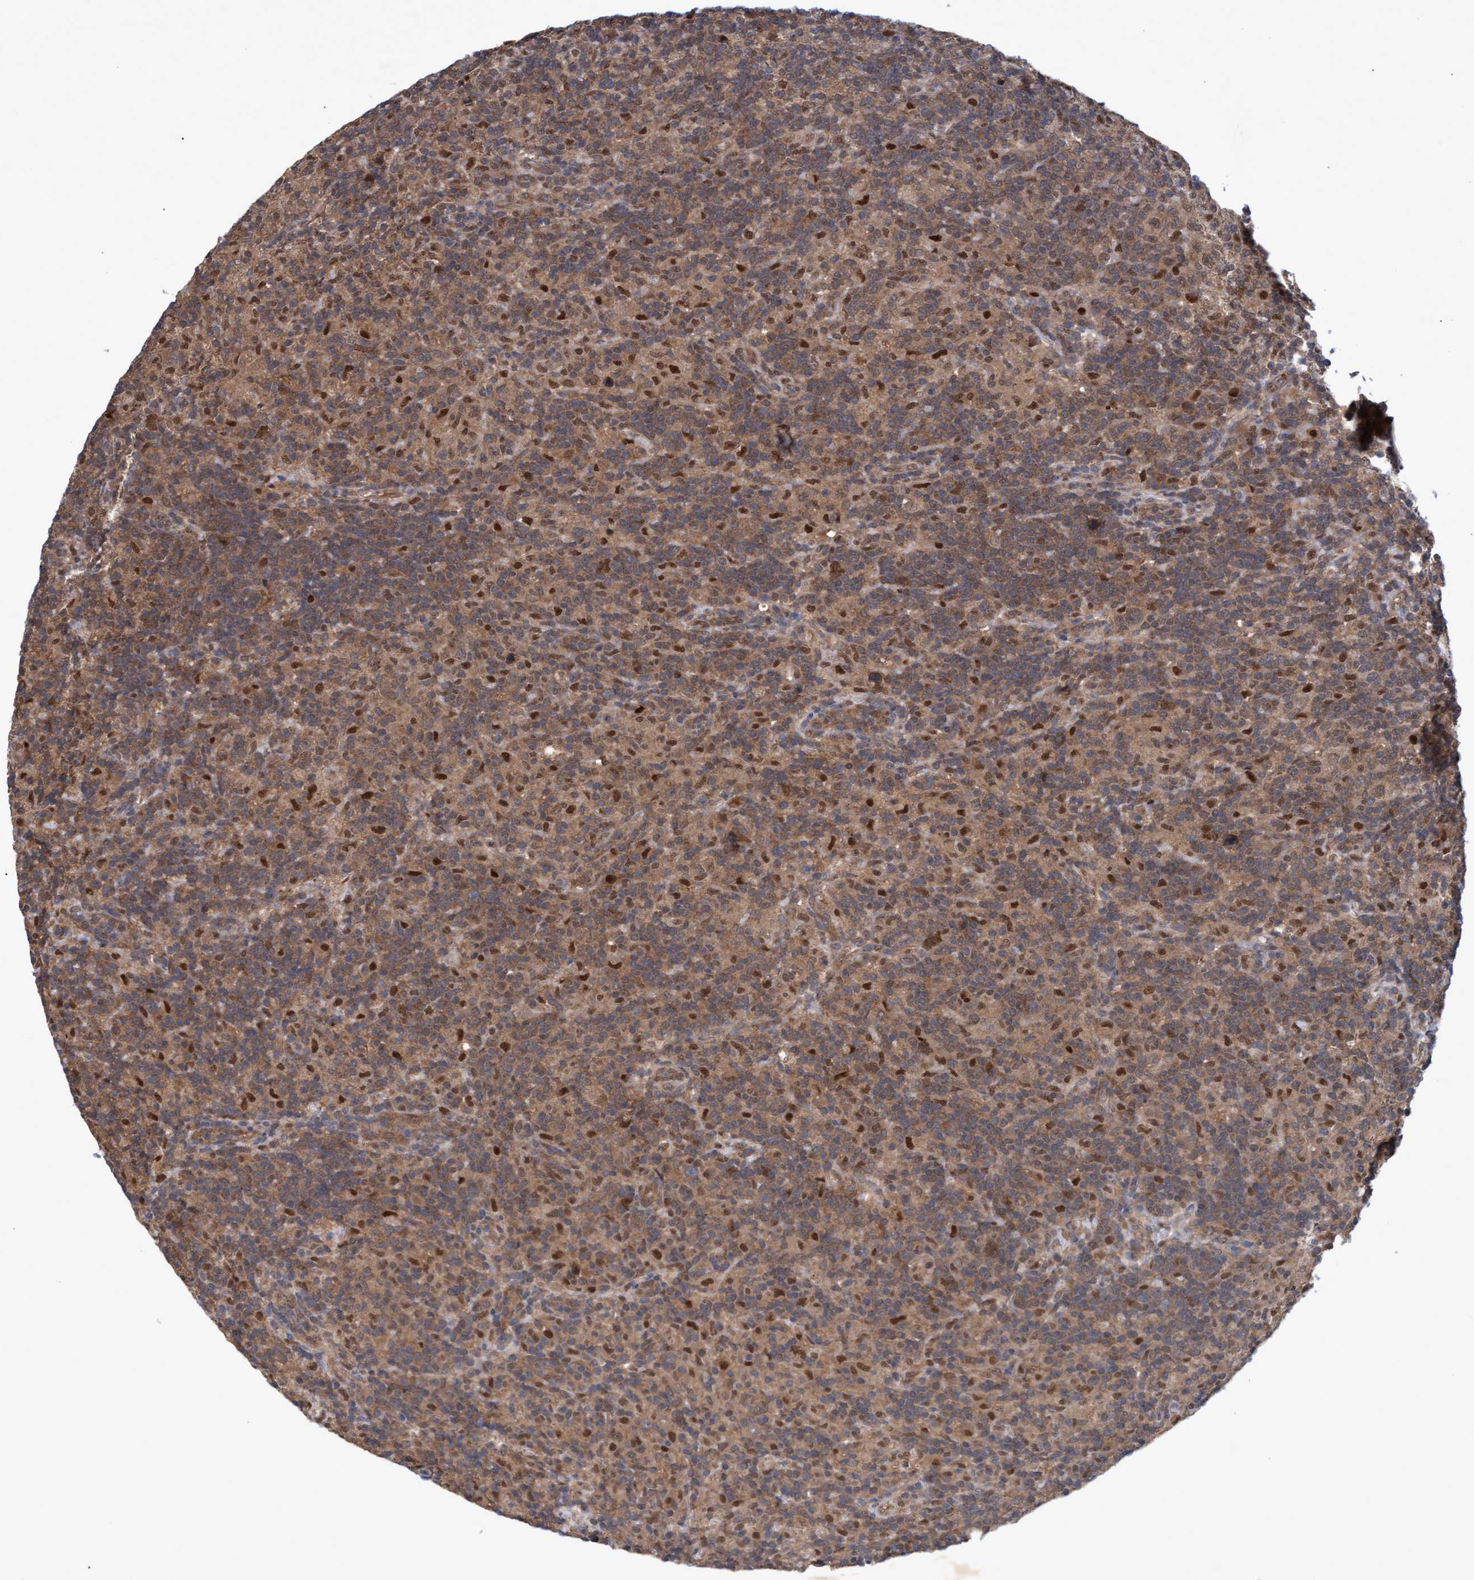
{"staining": {"intensity": "moderate", "quantity": ">75%", "location": "cytoplasmic/membranous,nuclear"}, "tissue": "lymphoma", "cell_type": "Tumor cells", "image_type": "cancer", "snomed": [{"axis": "morphology", "description": "Hodgkin's disease, NOS"}, {"axis": "topography", "description": "Lymph node"}], "caption": "Hodgkin's disease tissue exhibits moderate cytoplasmic/membranous and nuclear staining in approximately >75% of tumor cells Using DAB (3,3'-diaminobenzidine) (brown) and hematoxylin (blue) stains, captured at high magnification using brightfield microscopy.", "gene": "PSMB6", "patient": {"sex": "male", "age": 70}}